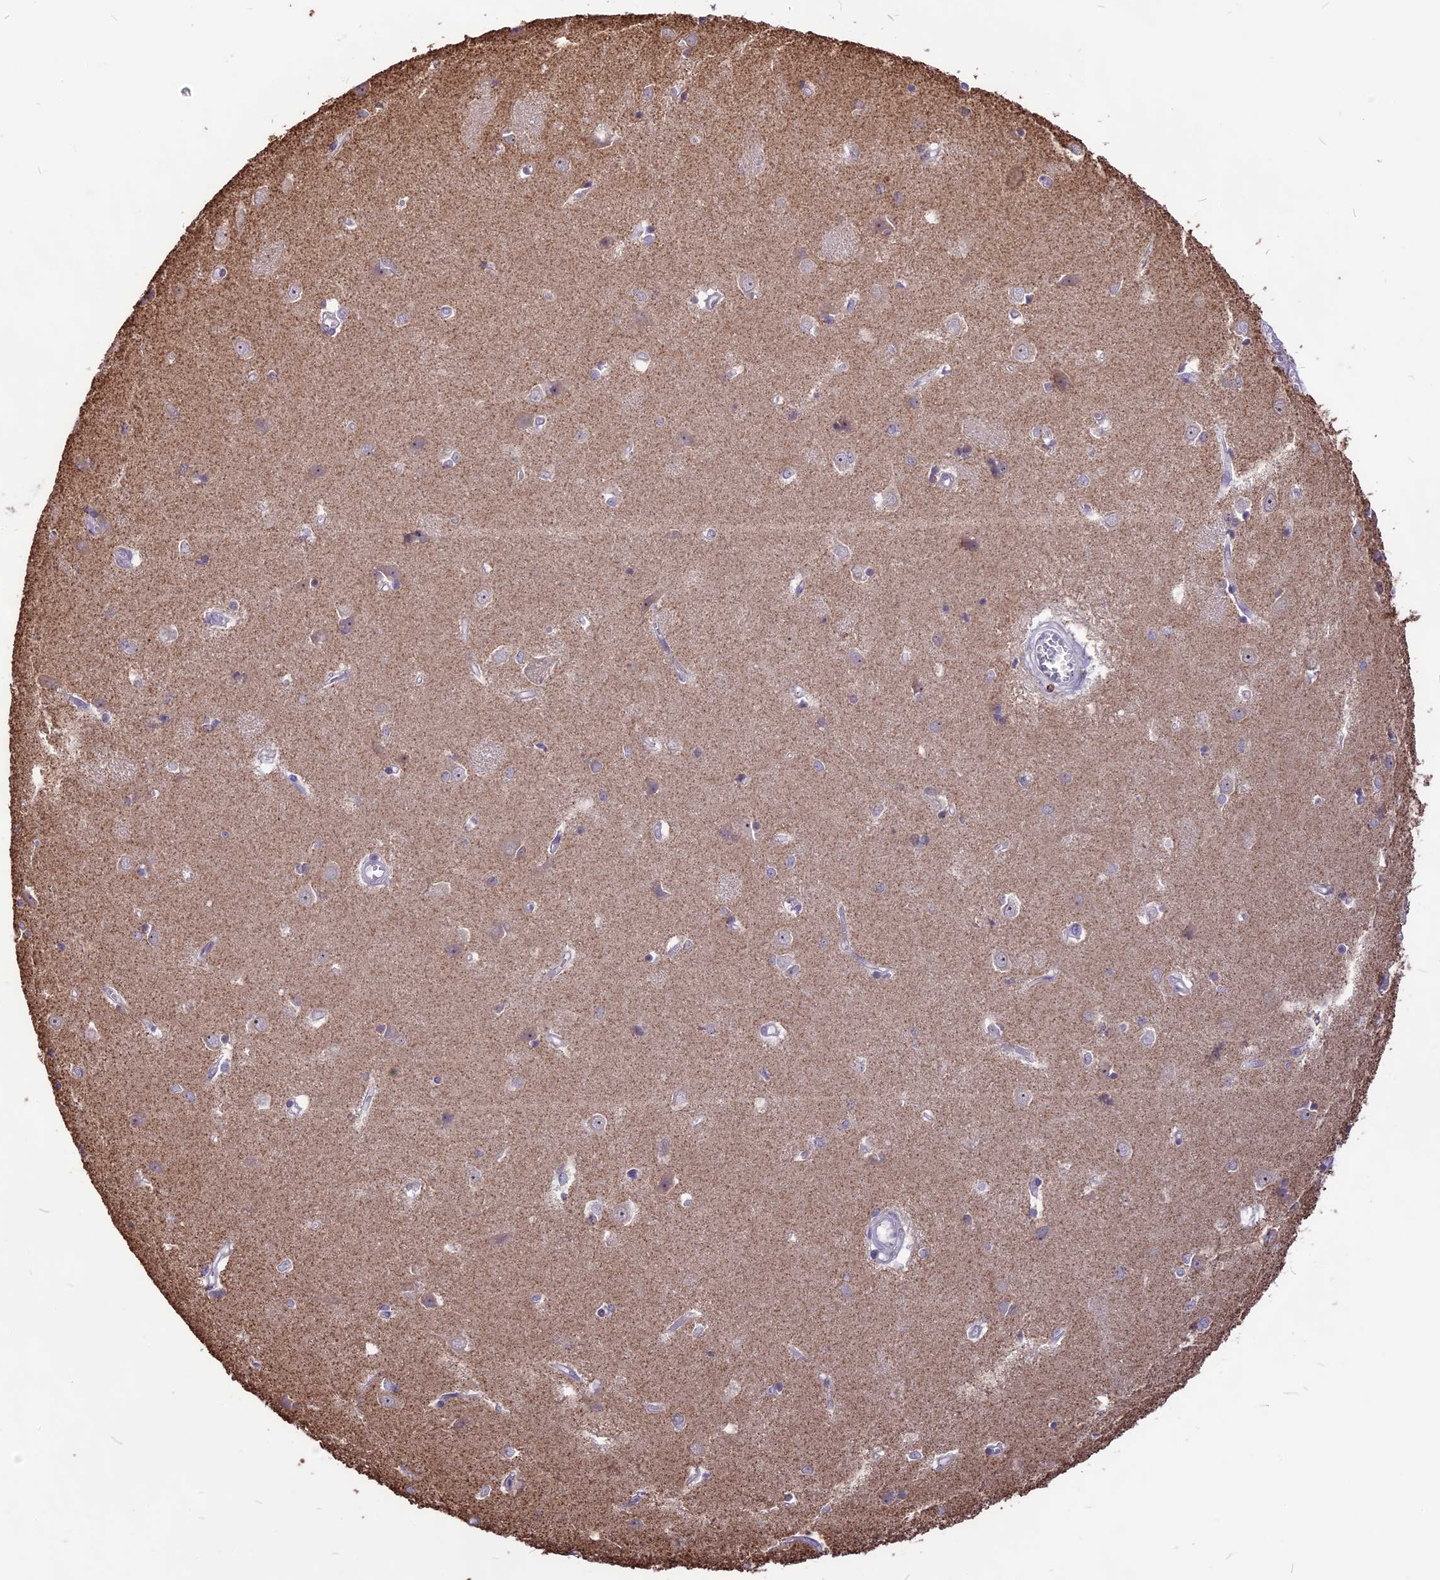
{"staining": {"intensity": "negative", "quantity": "none", "location": "none"}, "tissue": "caudate", "cell_type": "Glial cells", "image_type": "normal", "snomed": [{"axis": "morphology", "description": "Normal tissue, NOS"}, {"axis": "topography", "description": "Lateral ventricle wall"}], "caption": "Micrograph shows no significant protein positivity in glial cells of normal caudate. Nuclei are stained in blue.", "gene": "CMSS1", "patient": {"sex": "male", "age": 37}}